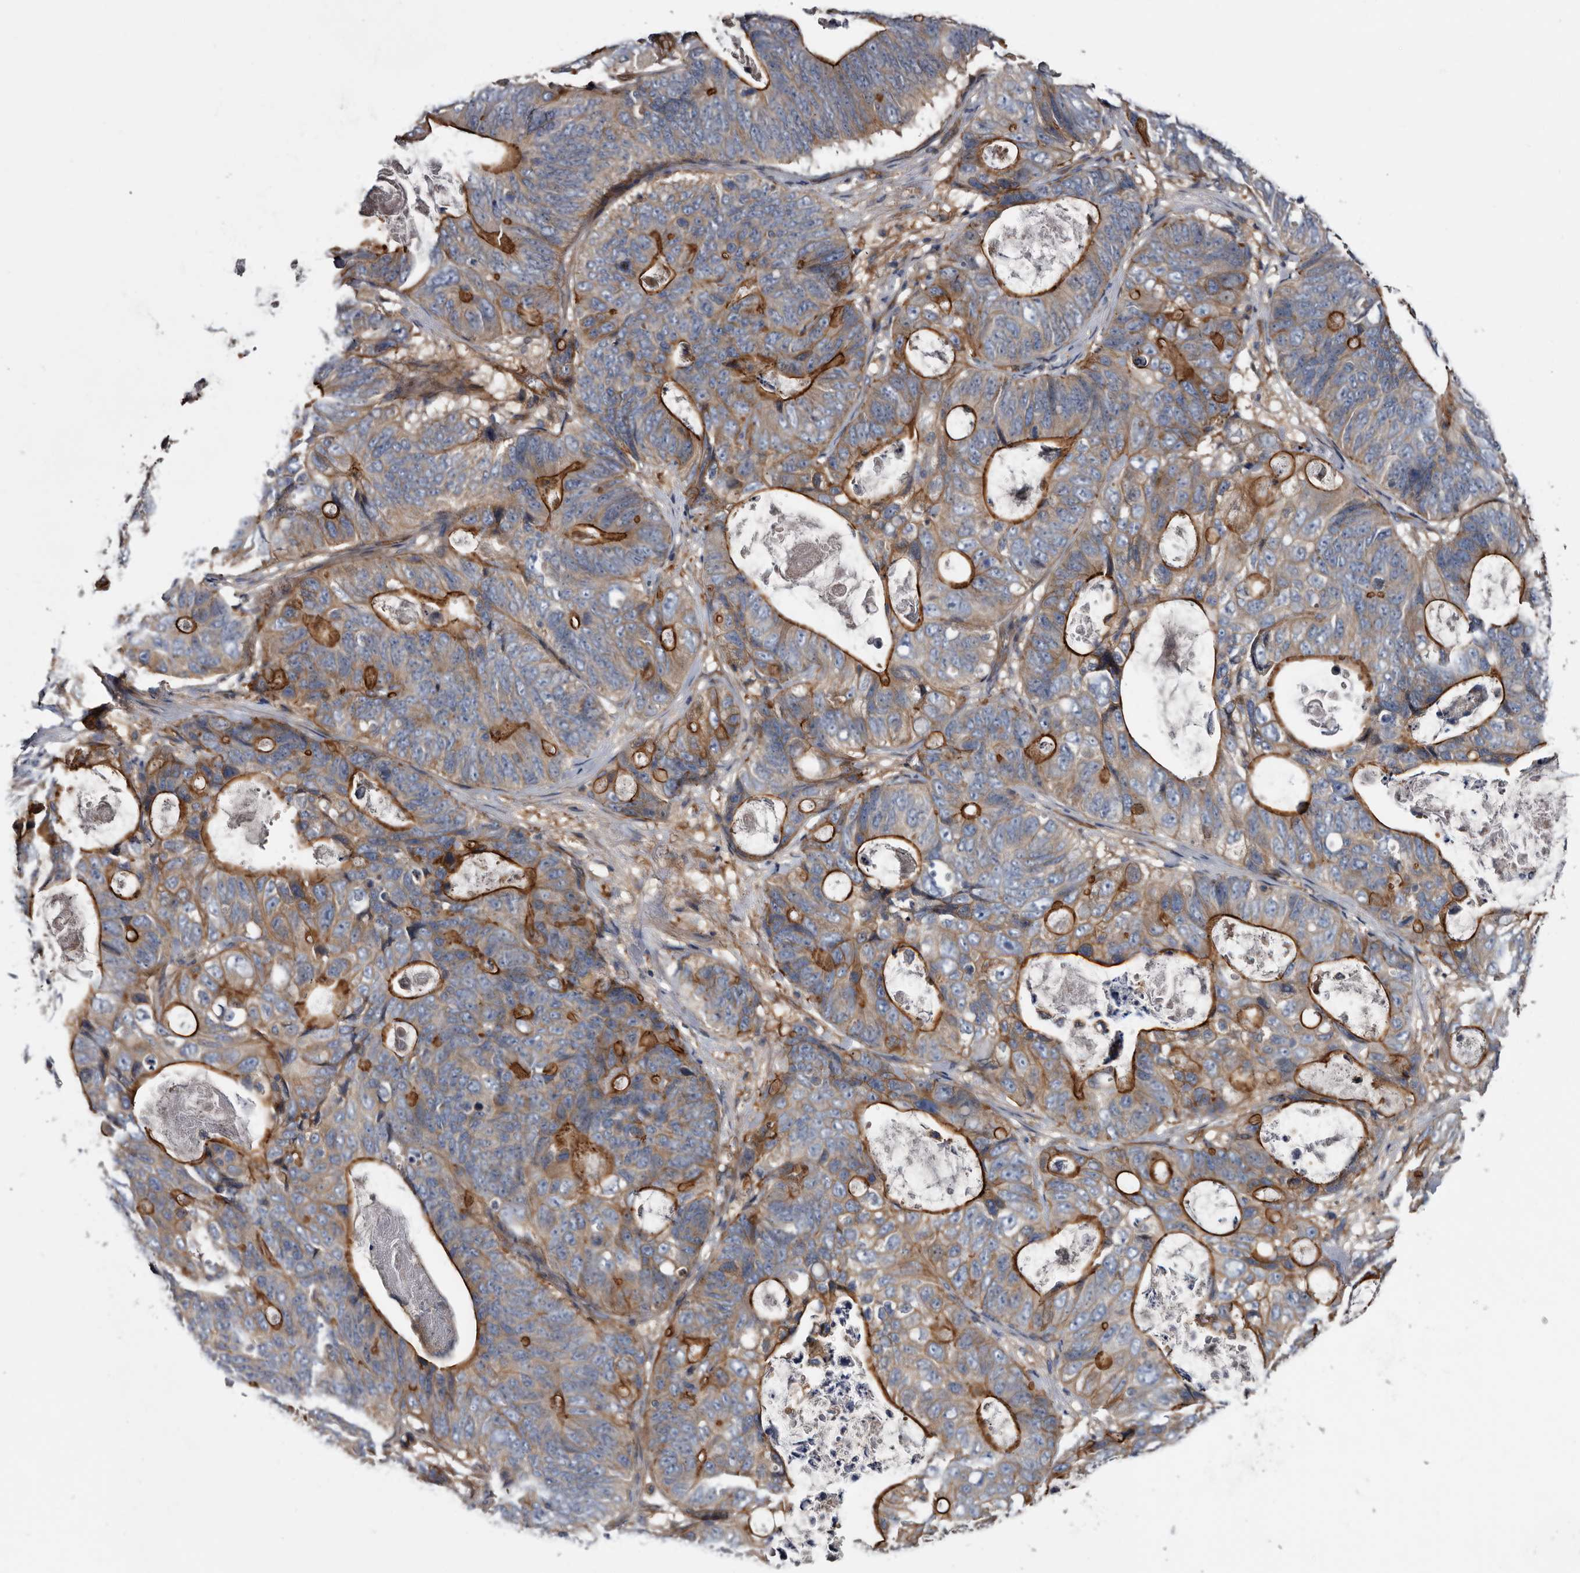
{"staining": {"intensity": "strong", "quantity": "25%-75%", "location": "cytoplasmic/membranous"}, "tissue": "stomach cancer", "cell_type": "Tumor cells", "image_type": "cancer", "snomed": [{"axis": "morphology", "description": "Normal tissue, NOS"}, {"axis": "morphology", "description": "Adenocarcinoma, NOS"}, {"axis": "topography", "description": "Stomach"}], "caption": "Immunohistochemistry (IHC) (DAB) staining of stomach cancer (adenocarcinoma) reveals strong cytoplasmic/membranous protein positivity in about 25%-75% of tumor cells. Using DAB (brown) and hematoxylin (blue) stains, captured at high magnification using brightfield microscopy.", "gene": "TSPAN17", "patient": {"sex": "female", "age": 89}}